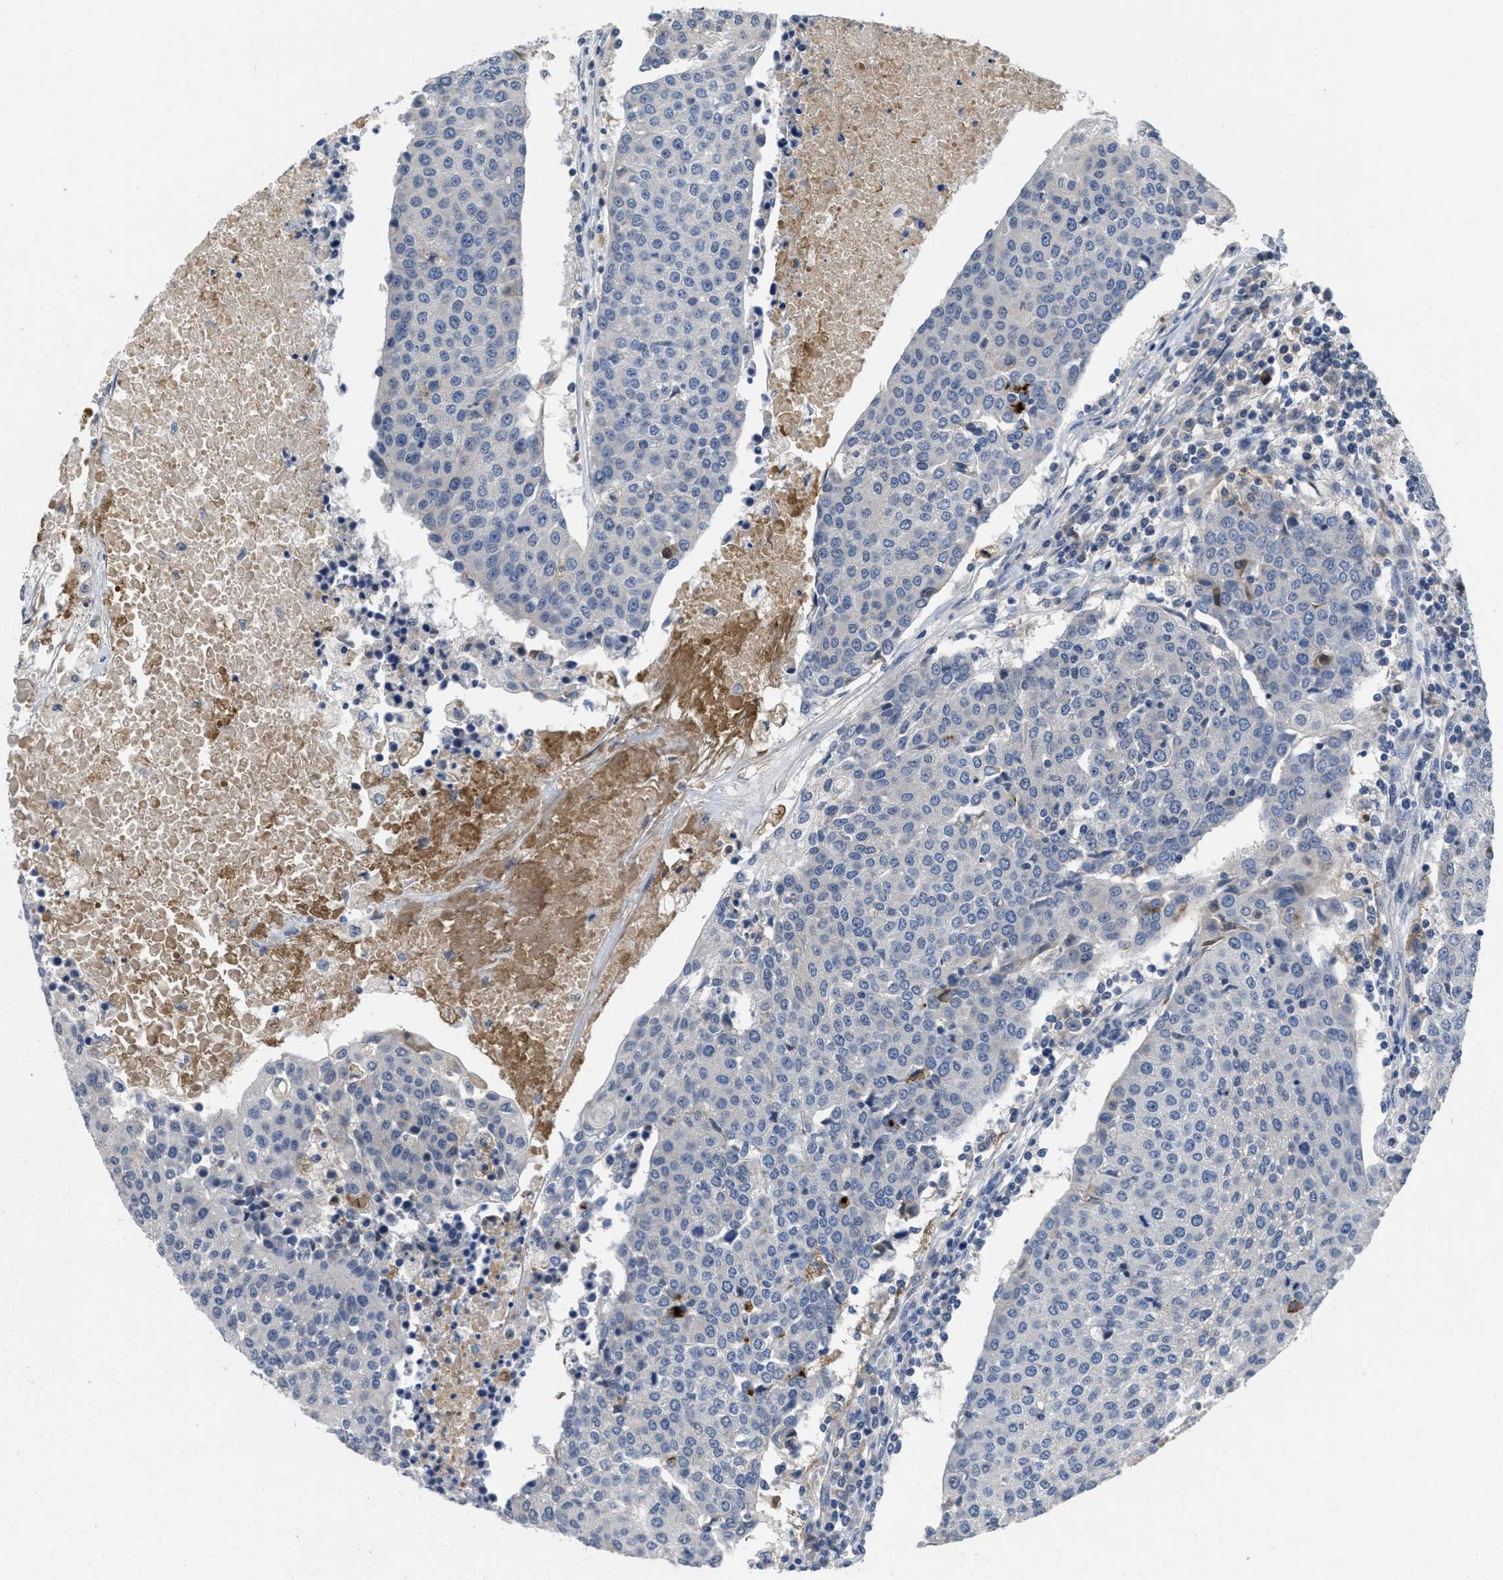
{"staining": {"intensity": "negative", "quantity": "none", "location": "none"}, "tissue": "urothelial cancer", "cell_type": "Tumor cells", "image_type": "cancer", "snomed": [{"axis": "morphology", "description": "Urothelial carcinoma, High grade"}, {"axis": "topography", "description": "Urinary bladder"}], "caption": "Urothelial cancer stained for a protein using IHC reveals no staining tumor cells.", "gene": "ANGPT1", "patient": {"sex": "female", "age": 85}}